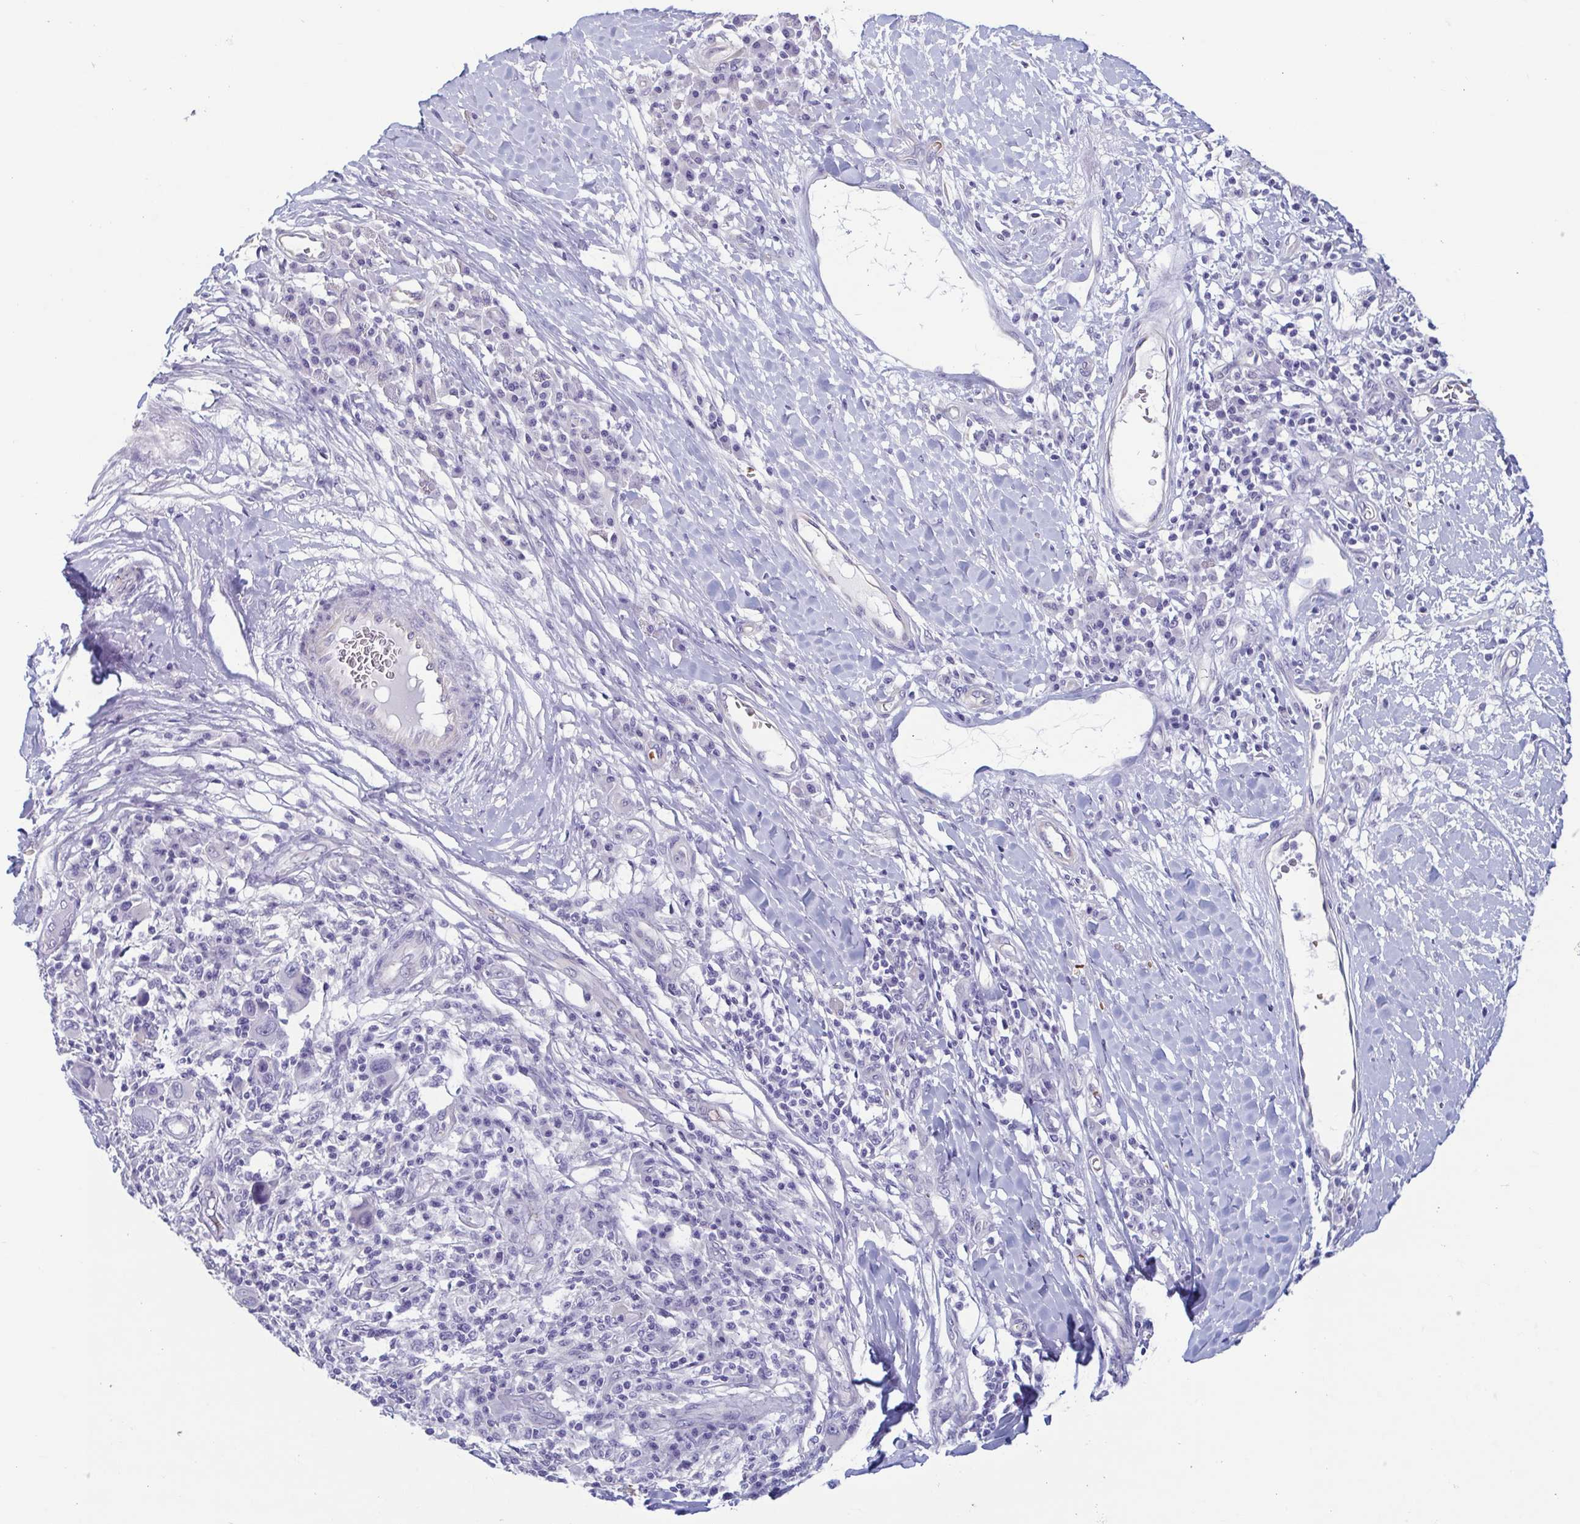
{"staining": {"intensity": "negative", "quantity": "none", "location": "none"}, "tissue": "melanoma", "cell_type": "Tumor cells", "image_type": "cancer", "snomed": [{"axis": "morphology", "description": "Malignant melanoma, NOS"}, {"axis": "topography", "description": "Skin"}], "caption": "Melanoma was stained to show a protein in brown. There is no significant expression in tumor cells.", "gene": "MORC4", "patient": {"sex": "male", "age": 53}}